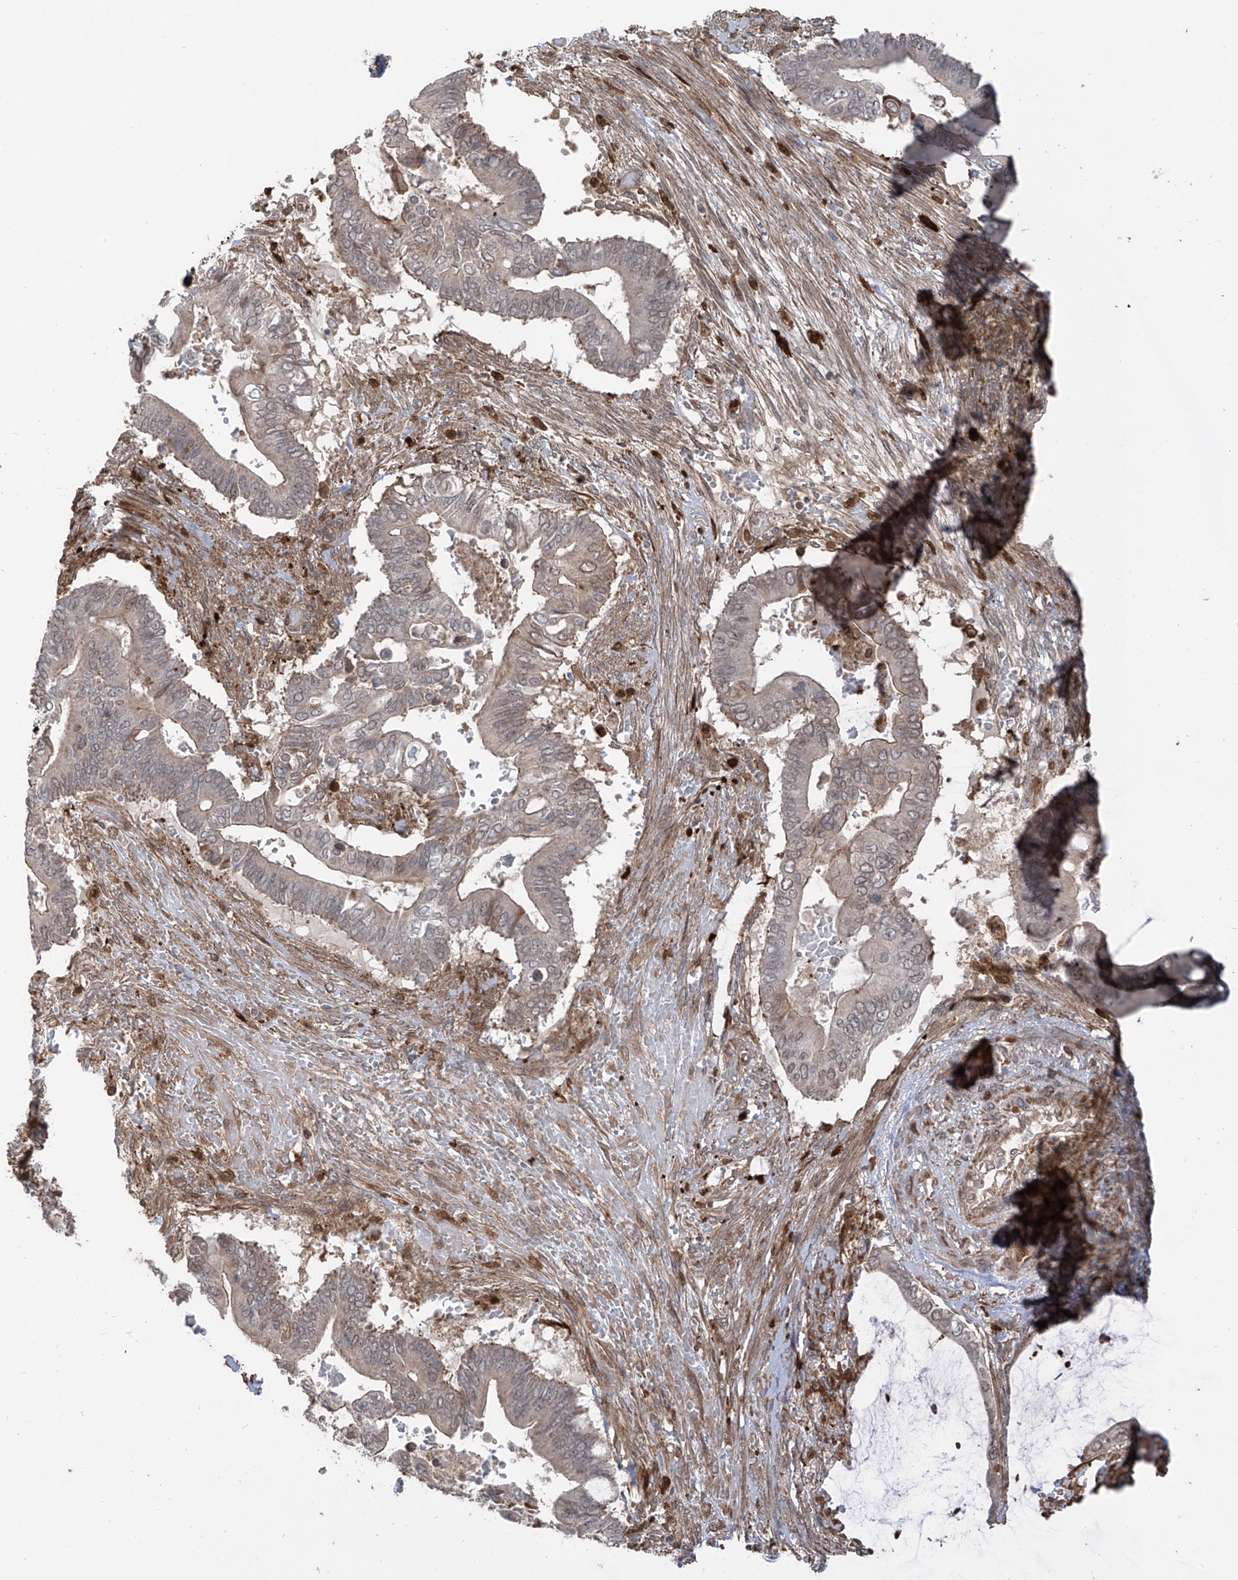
{"staining": {"intensity": "weak", "quantity": "<25%", "location": "cytoplasmic/membranous"}, "tissue": "pancreatic cancer", "cell_type": "Tumor cells", "image_type": "cancer", "snomed": [{"axis": "morphology", "description": "Adenocarcinoma, NOS"}, {"axis": "topography", "description": "Pancreas"}], "caption": "This is an immunohistochemistry (IHC) photomicrograph of pancreatic cancer. There is no positivity in tumor cells.", "gene": "ATAD2B", "patient": {"sex": "male", "age": 68}}